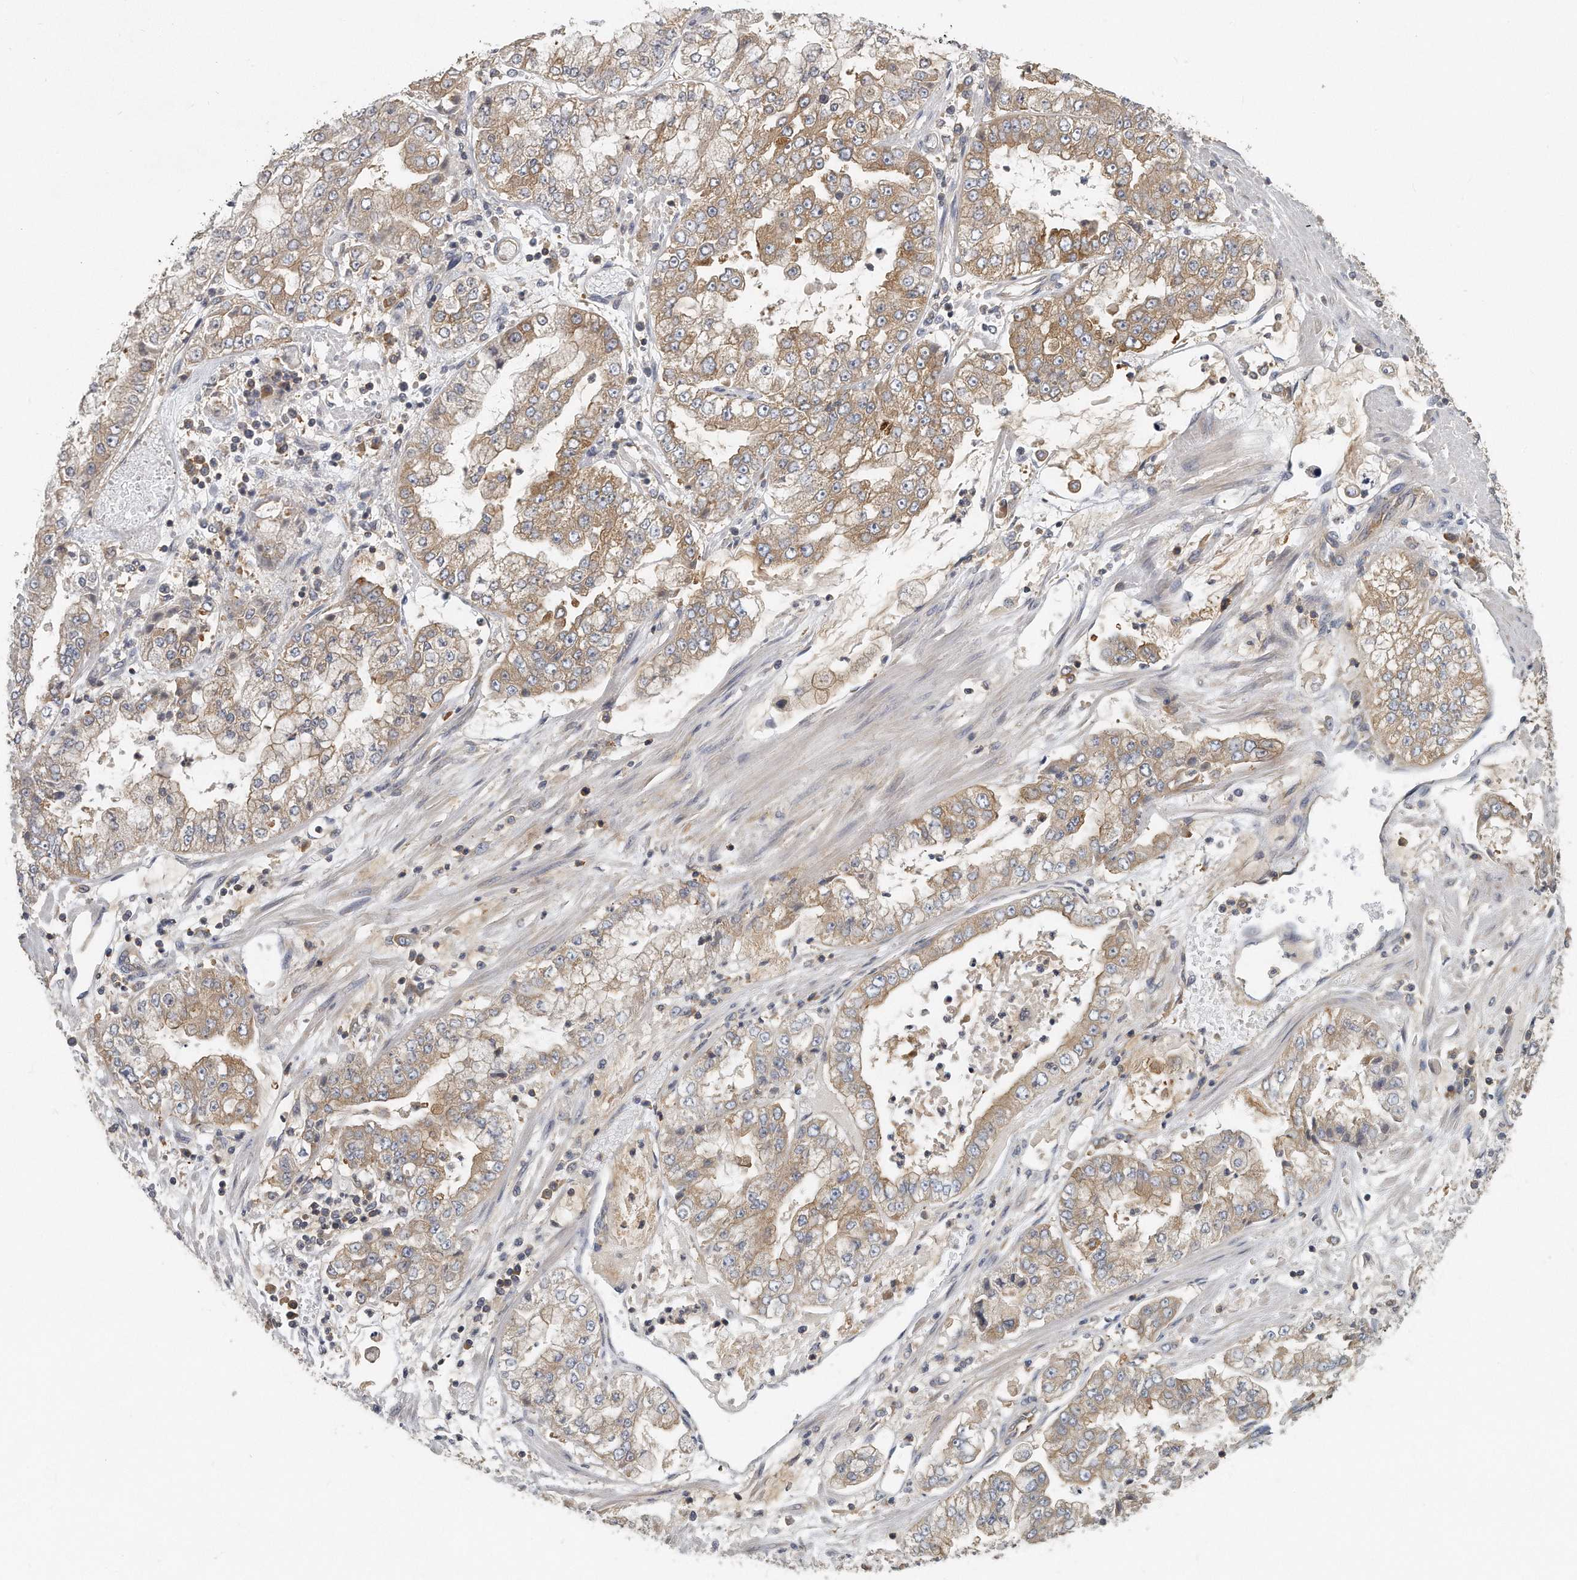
{"staining": {"intensity": "moderate", "quantity": "25%-75%", "location": "cytoplasmic/membranous"}, "tissue": "stomach cancer", "cell_type": "Tumor cells", "image_type": "cancer", "snomed": [{"axis": "morphology", "description": "Adenocarcinoma, NOS"}, {"axis": "topography", "description": "Stomach"}], "caption": "Immunohistochemistry (DAB) staining of human stomach adenocarcinoma reveals moderate cytoplasmic/membranous protein expression in approximately 25%-75% of tumor cells.", "gene": "EIF3I", "patient": {"sex": "male", "age": 76}}